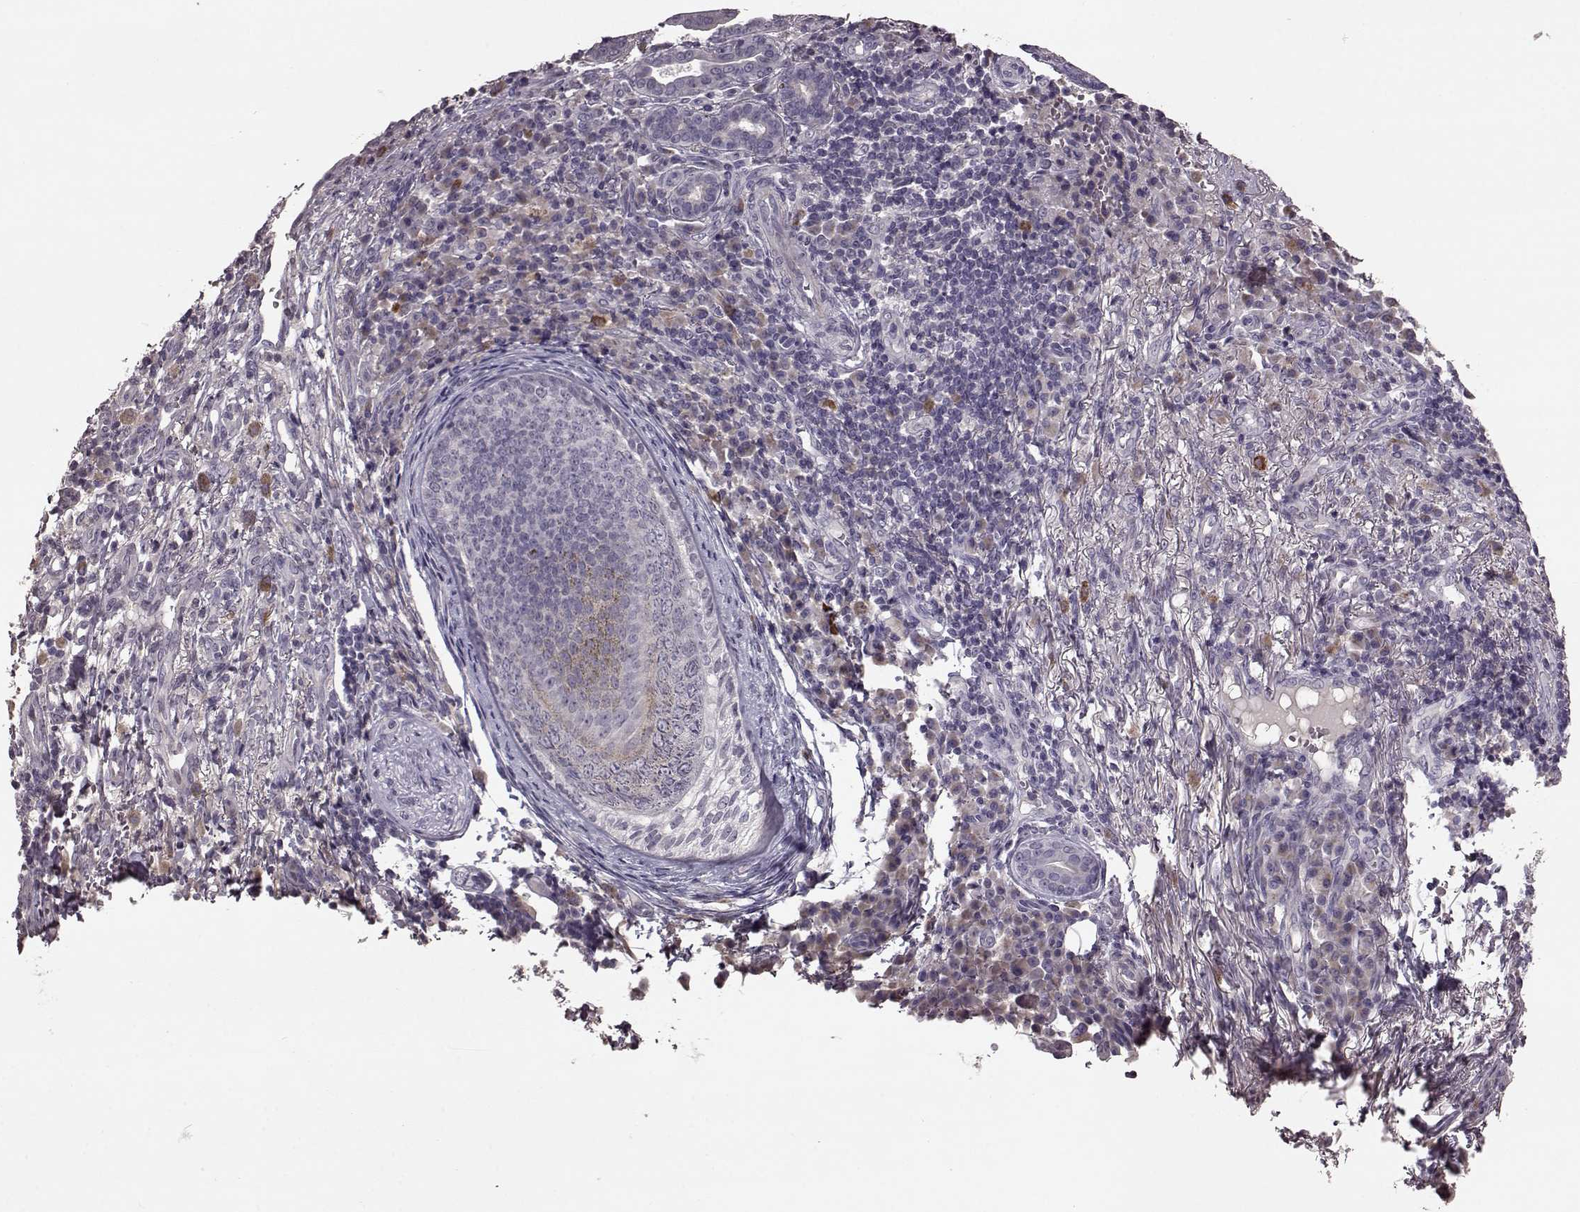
{"staining": {"intensity": "negative", "quantity": "none", "location": "none"}, "tissue": "skin cancer", "cell_type": "Tumor cells", "image_type": "cancer", "snomed": [{"axis": "morphology", "description": "Basal cell carcinoma"}, {"axis": "topography", "description": "Skin"}], "caption": "The photomicrograph displays no significant staining in tumor cells of skin basal cell carcinoma.", "gene": "SLC52A3", "patient": {"sex": "female", "age": 69}}